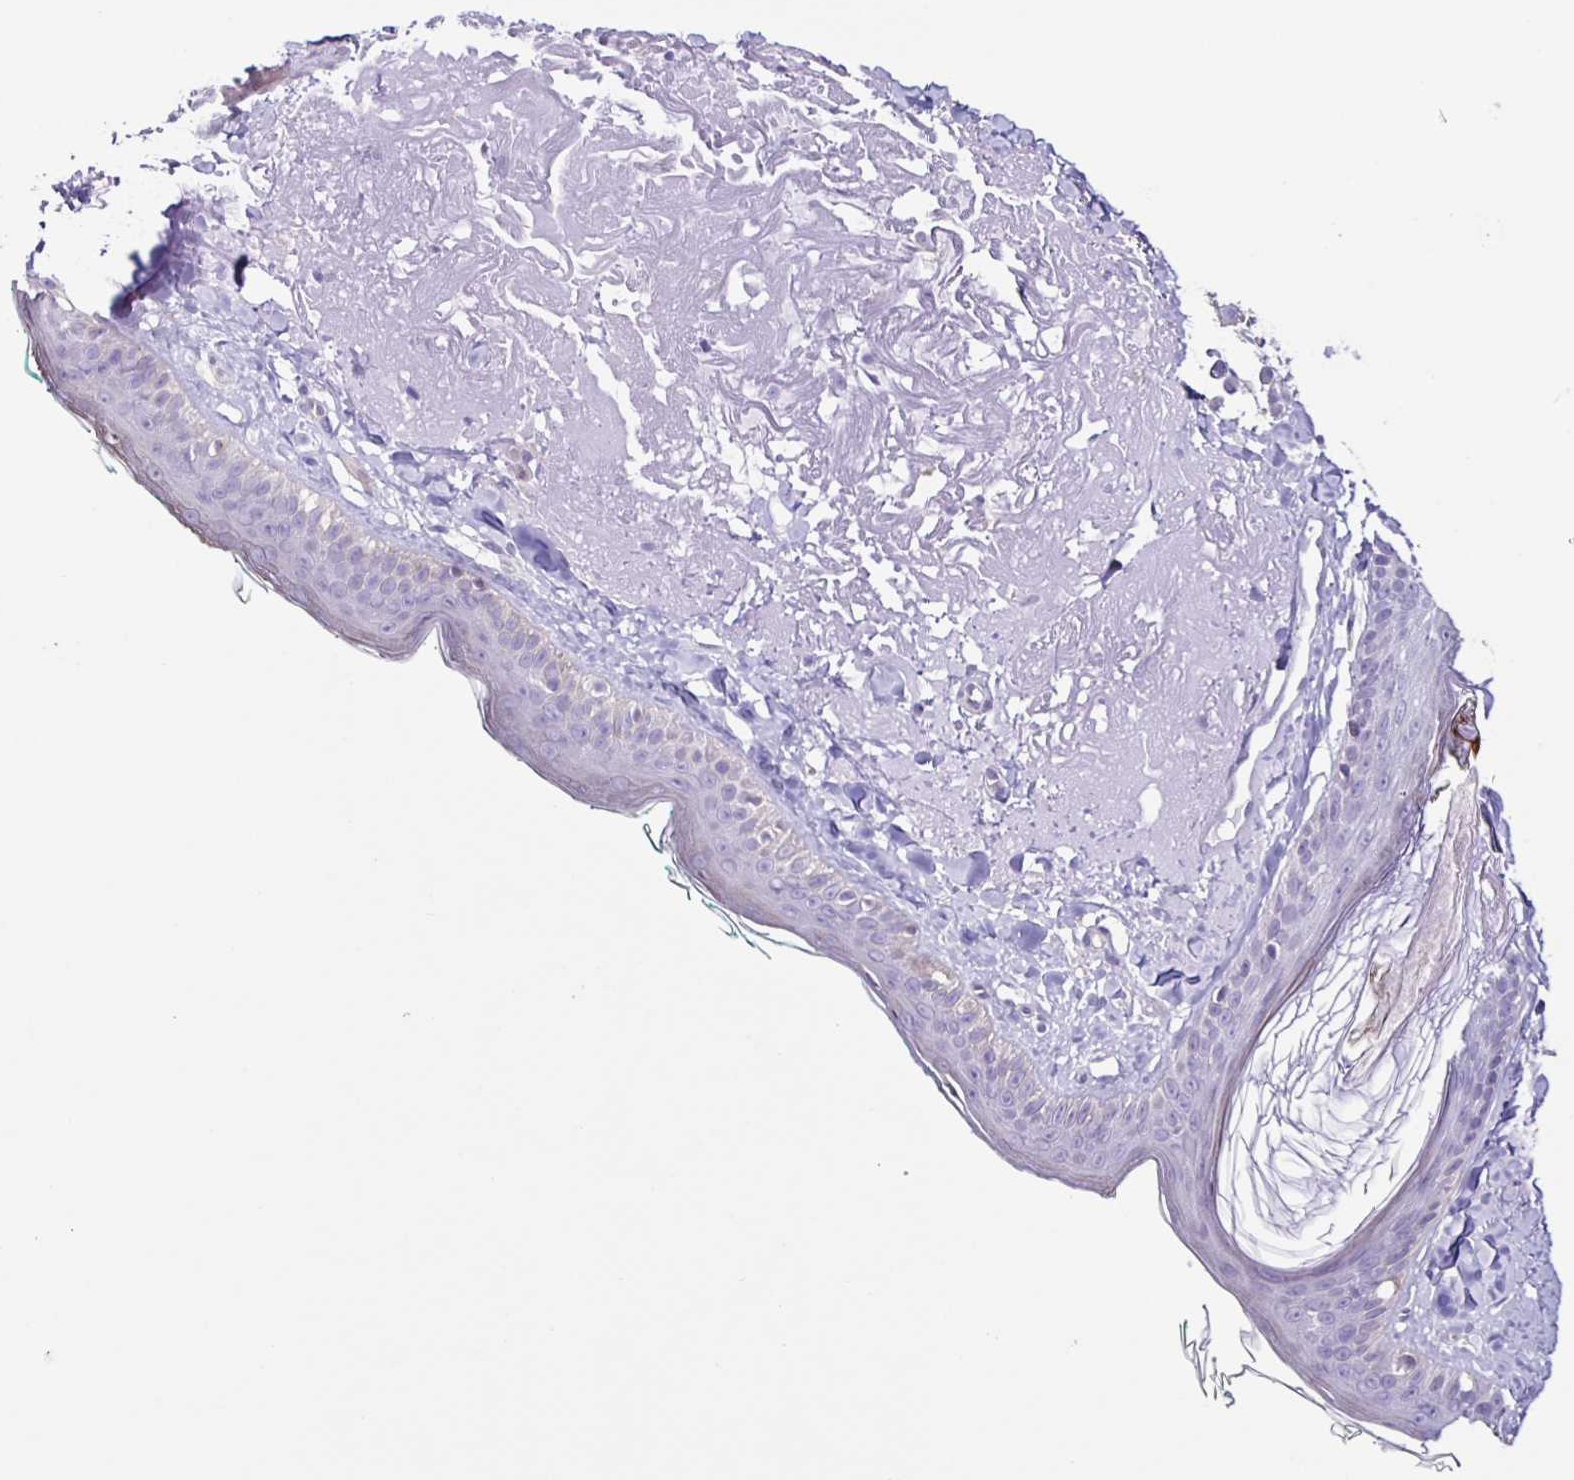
{"staining": {"intensity": "negative", "quantity": "none", "location": "none"}, "tissue": "skin", "cell_type": "Fibroblasts", "image_type": "normal", "snomed": [{"axis": "morphology", "description": "Normal tissue, NOS"}, {"axis": "topography", "description": "Skin"}], "caption": "Immunohistochemistry (IHC) image of normal skin: skin stained with DAB displays no significant protein staining in fibroblasts.", "gene": "BOLL", "patient": {"sex": "male", "age": 73}}